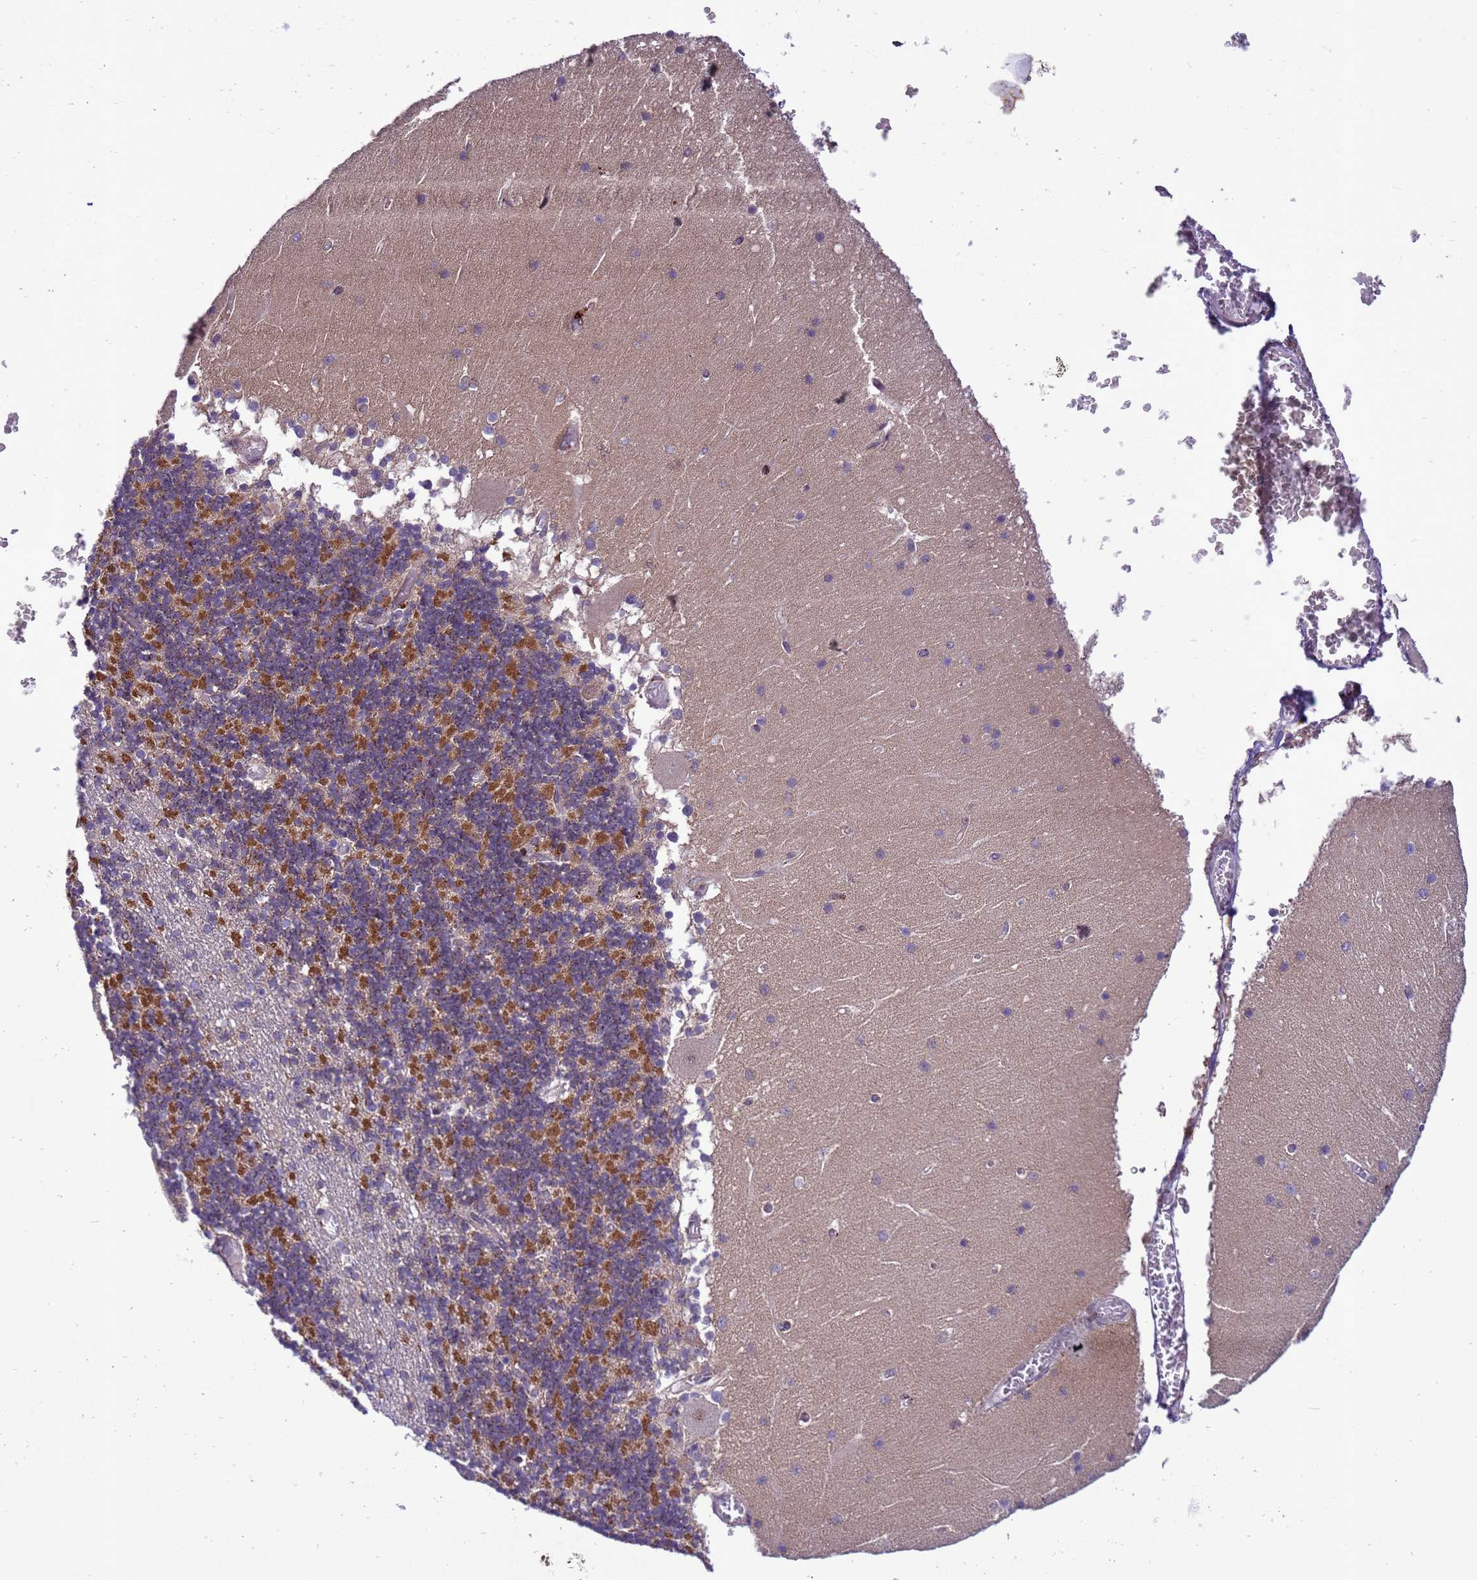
{"staining": {"intensity": "moderate", "quantity": "25%-75%", "location": "cytoplasmic/membranous"}, "tissue": "cerebellum", "cell_type": "Cells in granular layer", "image_type": "normal", "snomed": [{"axis": "morphology", "description": "Normal tissue, NOS"}, {"axis": "topography", "description": "Cerebellum"}], "caption": "Immunohistochemistry (DAB (3,3'-diaminobenzidine)) staining of normal human cerebellum exhibits moderate cytoplasmic/membranous protein positivity in approximately 25%-75% of cells in granular layer. (IHC, brightfield microscopy, high magnification).", "gene": "RASD1", "patient": {"sex": "female", "age": 28}}